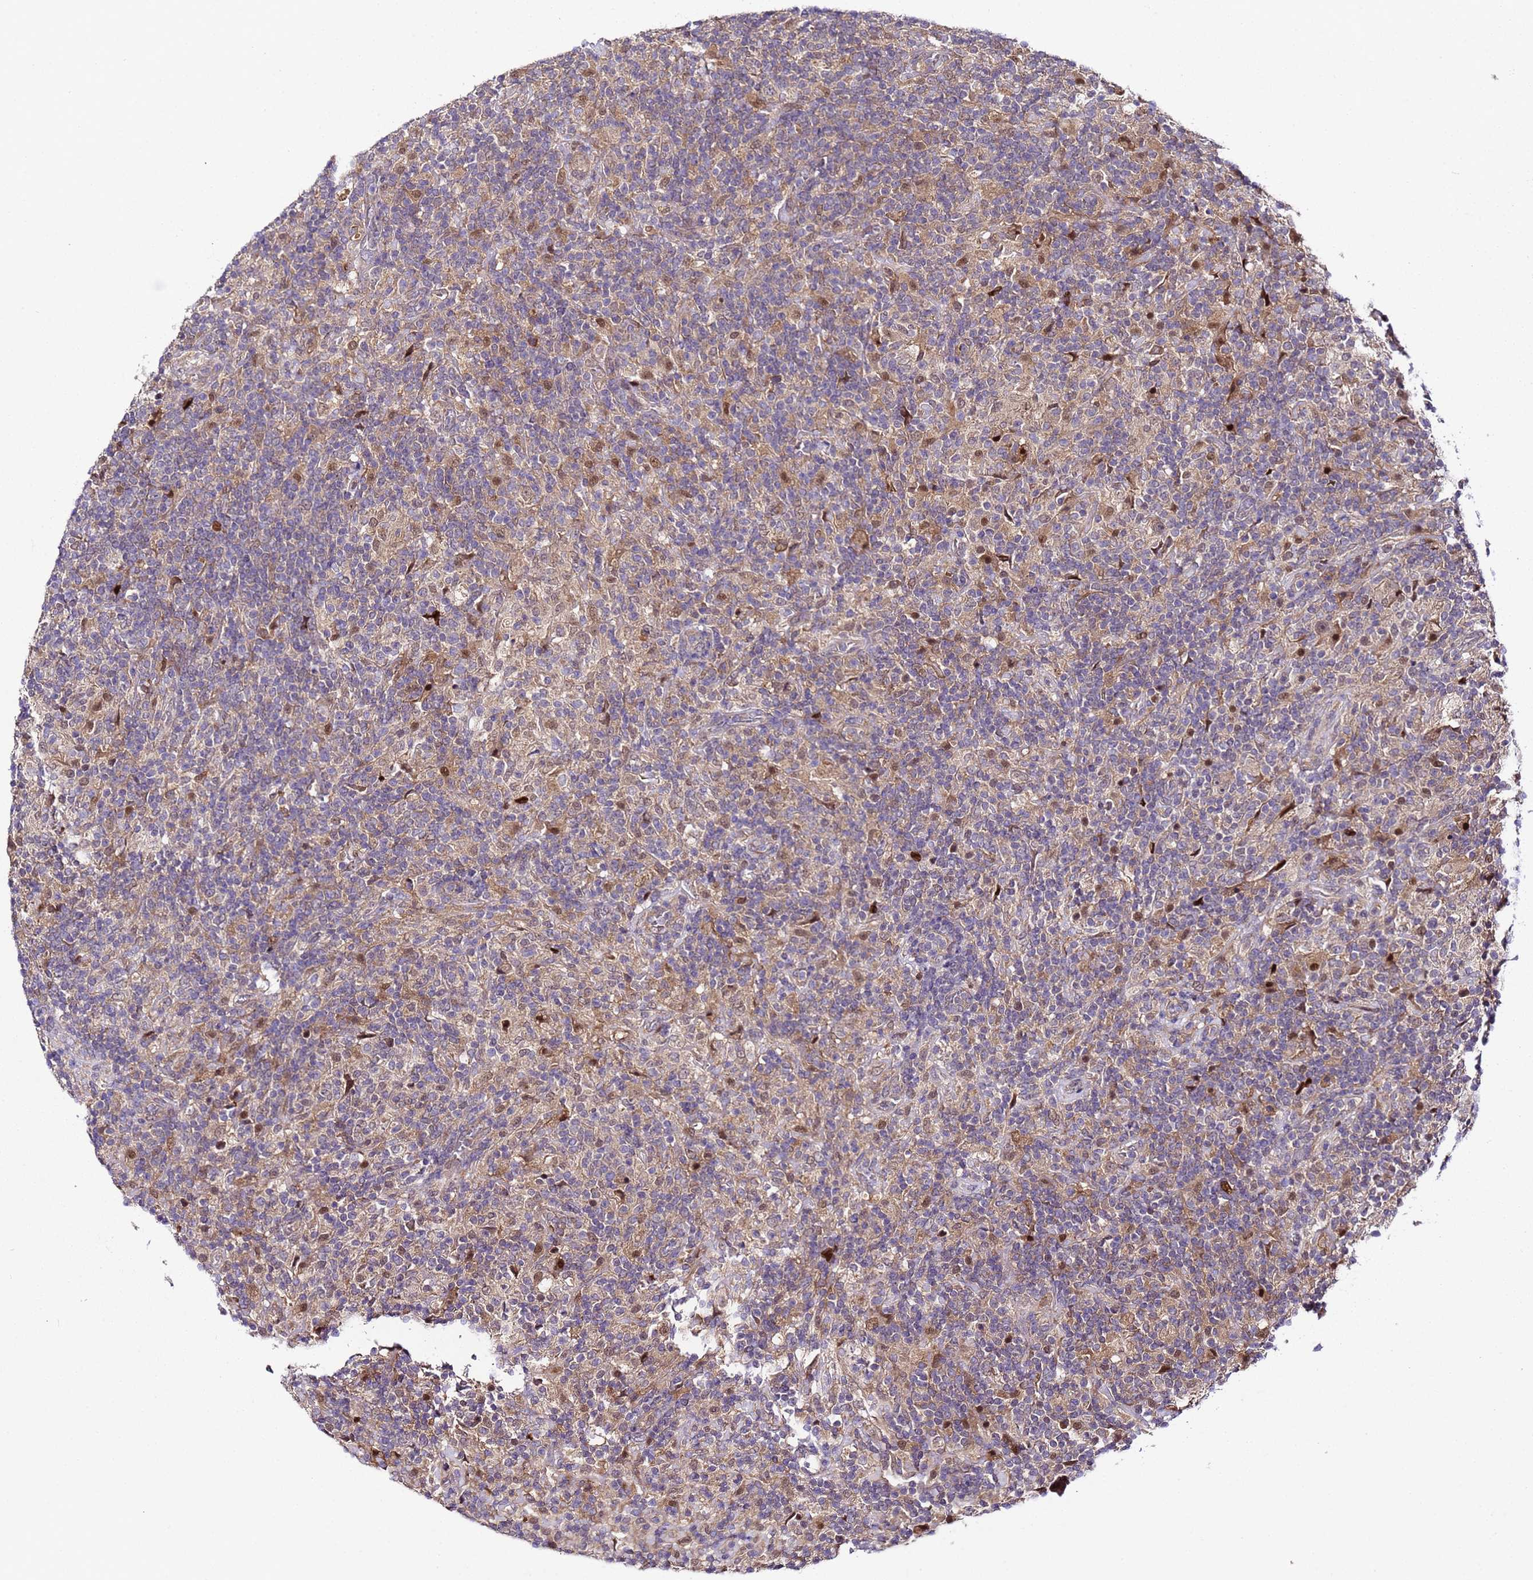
{"staining": {"intensity": "weak", "quantity": "25%-75%", "location": "cytoplasmic/membranous"}, "tissue": "lymphoma", "cell_type": "Tumor cells", "image_type": "cancer", "snomed": [{"axis": "morphology", "description": "Hodgkin's disease, NOS"}, {"axis": "topography", "description": "Lymph node"}], "caption": "Hodgkin's disease stained with DAB immunohistochemistry demonstrates low levels of weak cytoplasmic/membranous expression in about 25%-75% of tumor cells. Immunohistochemistry stains the protein of interest in brown and the nuclei are stained blue.", "gene": "ALG3", "patient": {"sex": "male", "age": 70}}